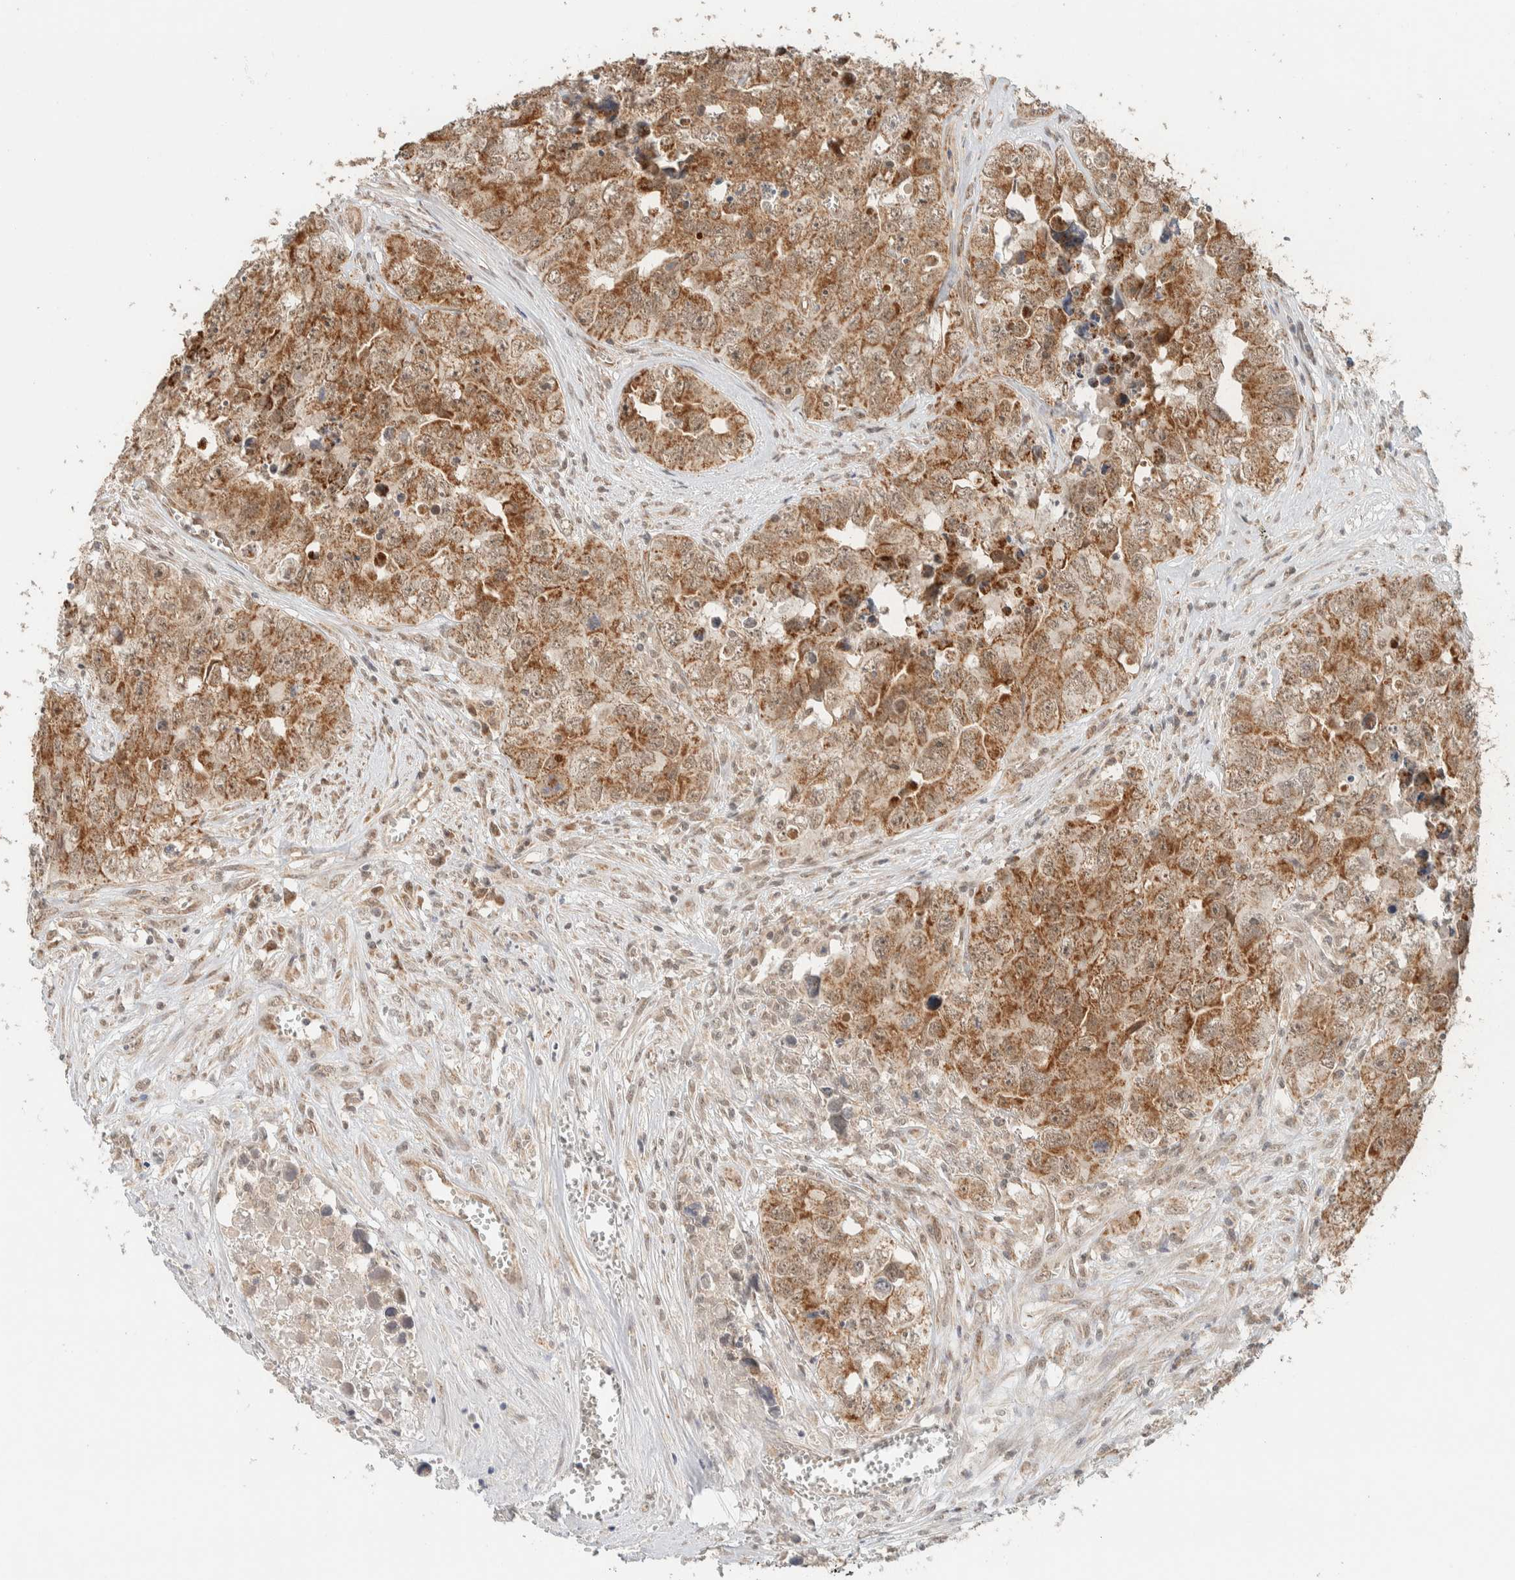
{"staining": {"intensity": "moderate", "quantity": ">75%", "location": "cytoplasmic/membranous"}, "tissue": "testis cancer", "cell_type": "Tumor cells", "image_type": "cancer", "snomed": [{"axis": "morphology", "description": "Seminoma, NOS"}, {"axis": "morphology", "description": "Carcinoma, Embryonal, NOS"}, {"axis": "topography", "description": "Testis"}], "caption": "Protein staining displays moderate cytoplasmic/membranous expression in about >75% of tumor cells in testis cancer (embryonal carcinoma).", "gene": "MRPL41", "patient": {"sex": "male", "age": 43}}